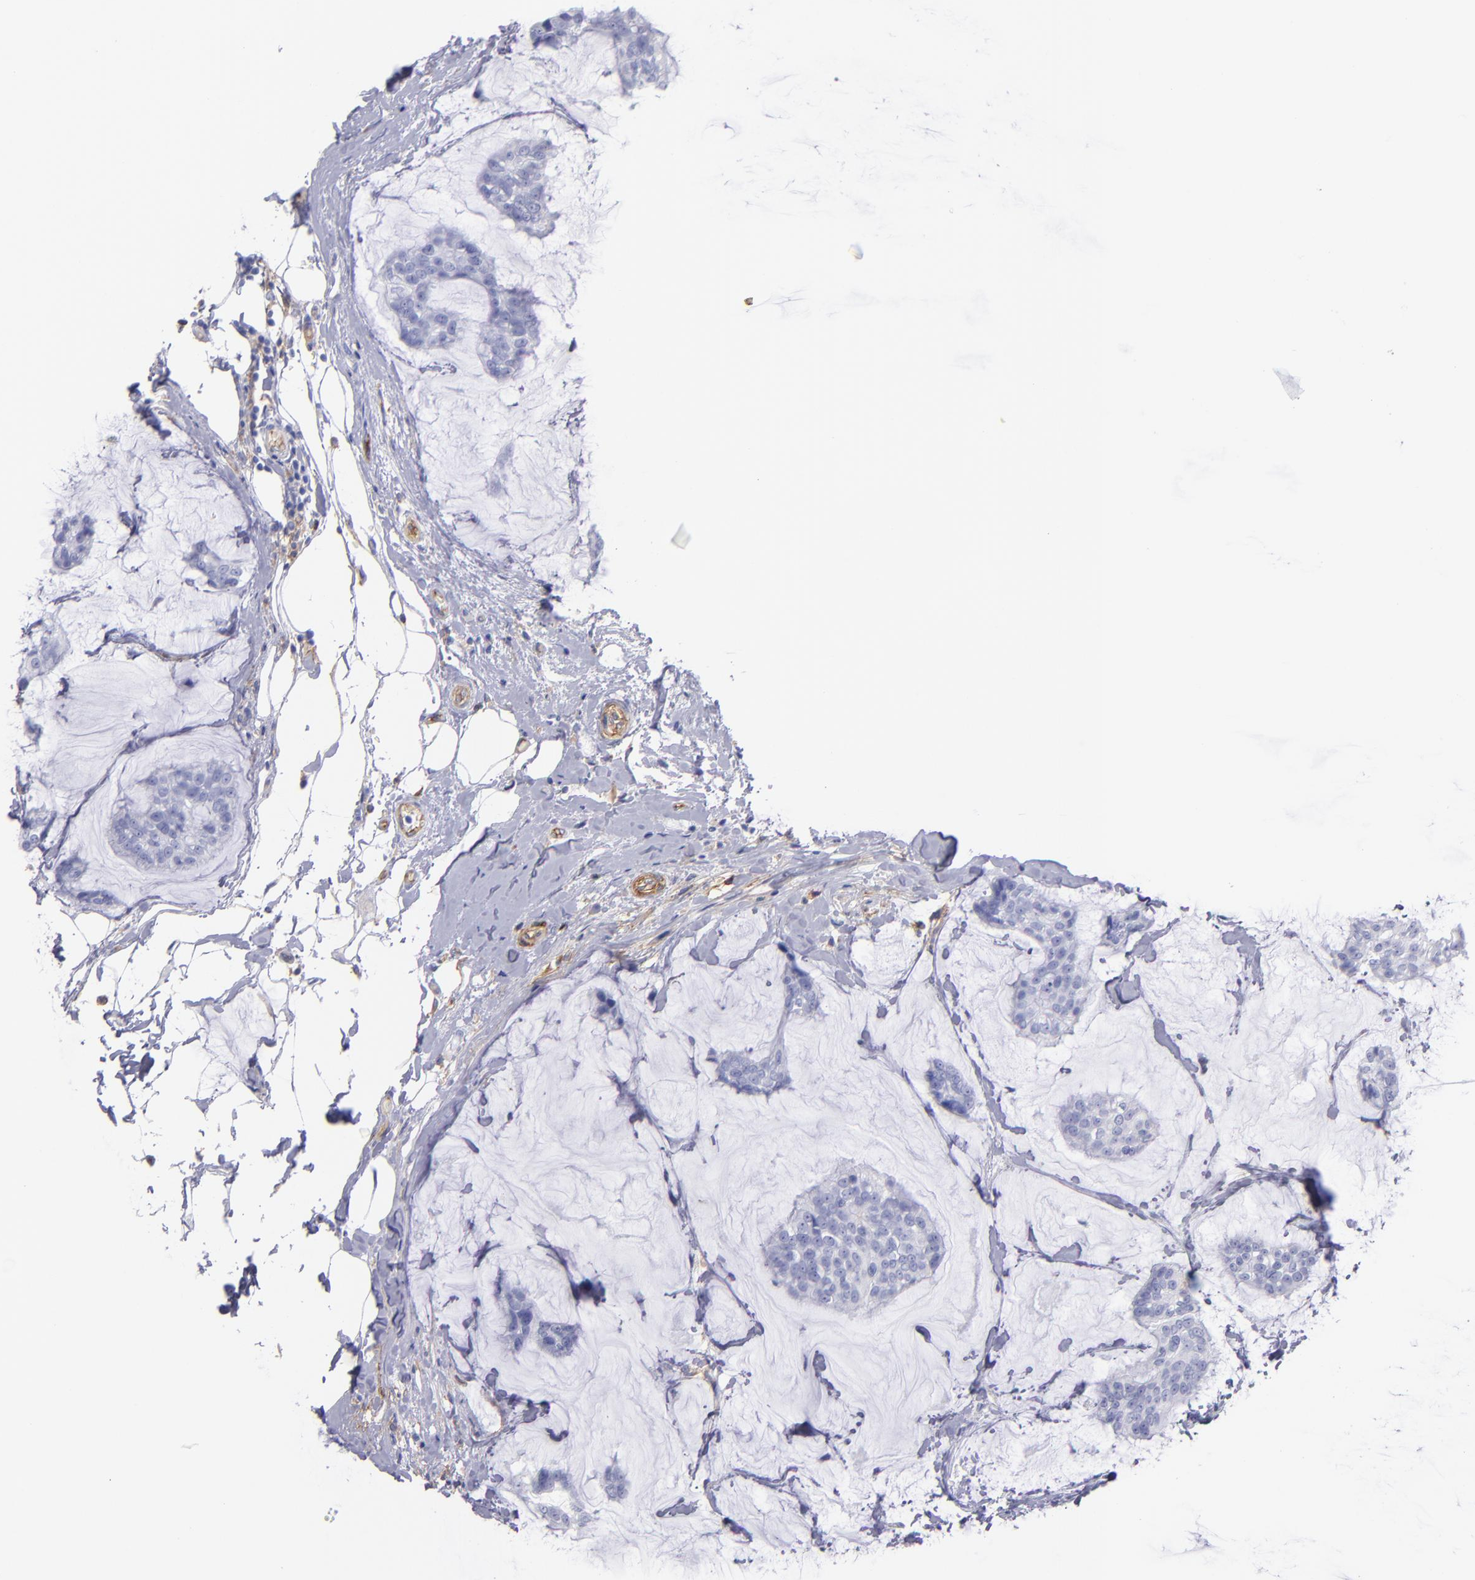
{"staining": {"intensity": "negative", "quantity": "none", "location": "none"}, "tissue": "breast cancer", "cell_type": "Tumor cells", "image_type": "cancer", "snomed": [{"axis": "morphology", "description": "Duct carcinoma"}, {"axis": "topography", "description": "Breast"}], "caption": "High power microscopy micrograph of an immunohistochemistry (IHC) micrograph of invasive ductal carcinoma (breast), revealing no significant positivity in tumor cells.", "gene": "ENTPD1", "patient": {"sex": "female", "age": 93}}